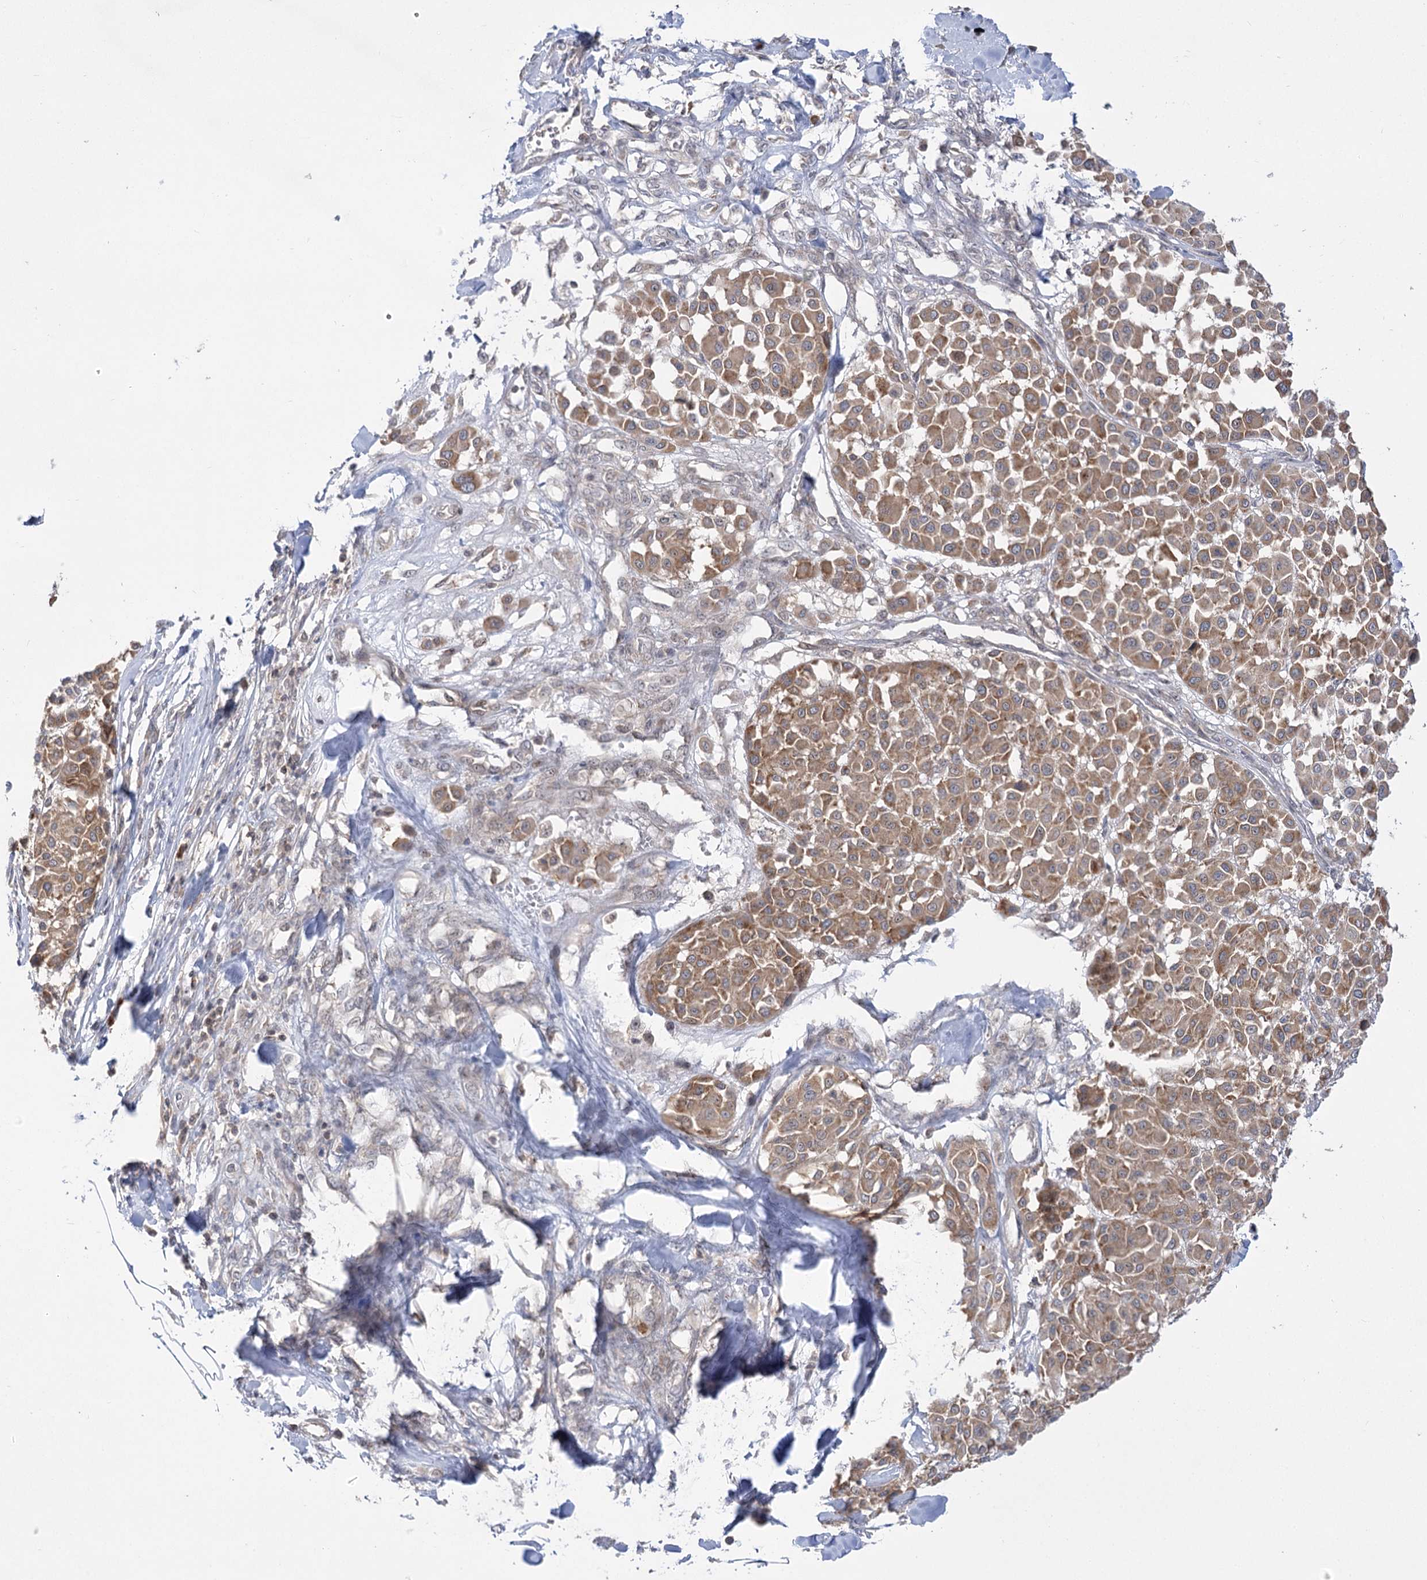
{"staining": {"intensity": "moderate", "quantity": ">75%", "location": "cytoplasmic/membranous"}, "tissue": "melanoma", "cell_type": "Tumor cells", "image_type": "cancer", "snomed": [{"axis": "morphology", "description": "Malignant melanoma, Metastatic site"}, {"axis": "topography", "description": "Soft tissue"}], "caption": "Malignant melanoma (metastatic site) stained for a protein (brown) reveals moderate cytoplasmic/membranous positive expression in about >75% of tumor cells.", "gene": "SYTL1", "patient": {"sex": "male", "age": 41}}